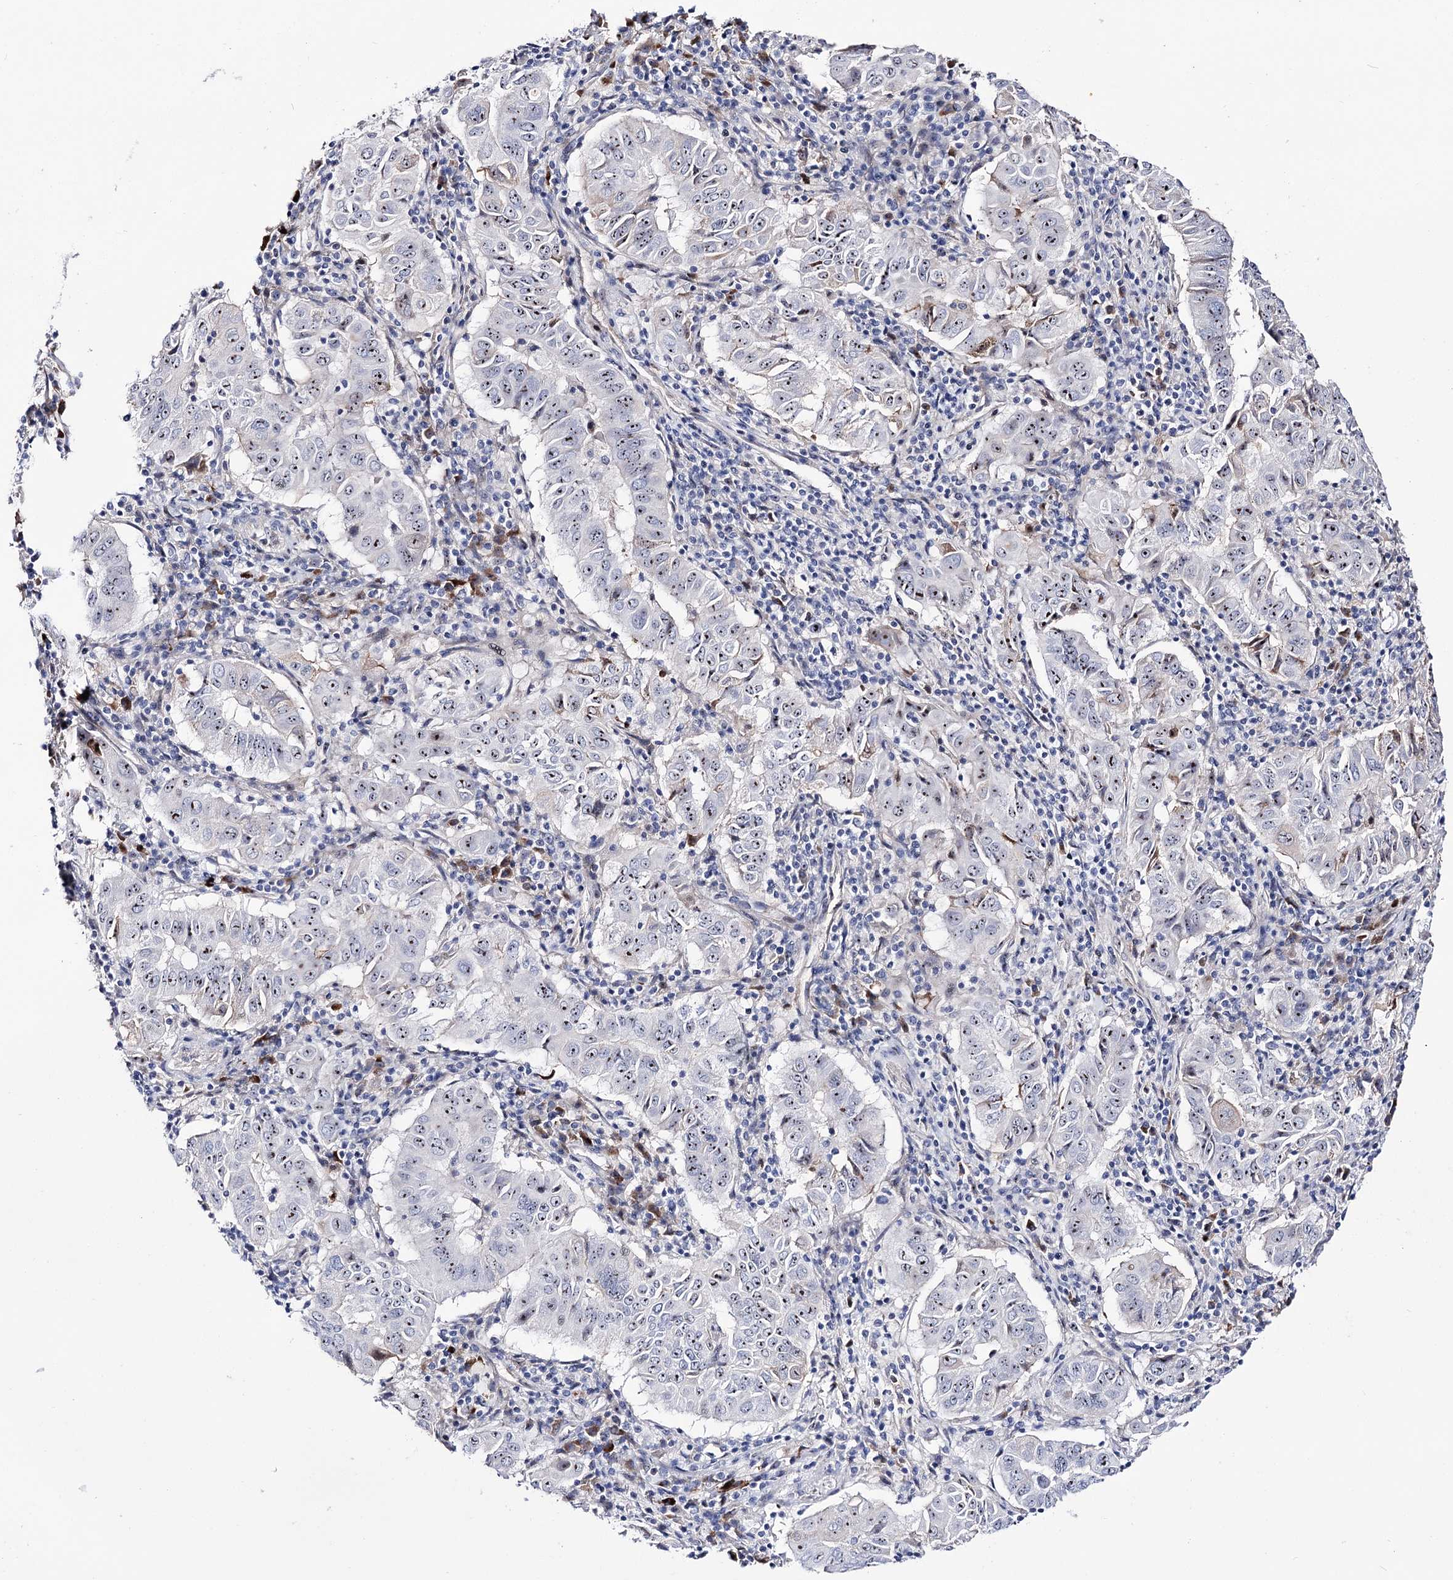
{"staining": {"intensity": "moderate", "quantity": ">75%", "location": "nuclear"}, "tissue": "pancreatic cancer", "cell_type": "Tumor cells", "image_type": "cancer", "snomed": [{"axis": "morphology", "description": "Adenocarcinoma, NOS"}, {"axis": "topography", "description": "Pancreas"}], "caption": "This image reveals pancreatic adenocarcinoma stained with immunohistochemistry (IHC) to label a protein in brown. The nuclear of tumor cells show moderate positivity for the protein. Nuclei are counter-stained blue.", "gene": "PCGF5", "patient": {"sex": "male", "age": 63}}